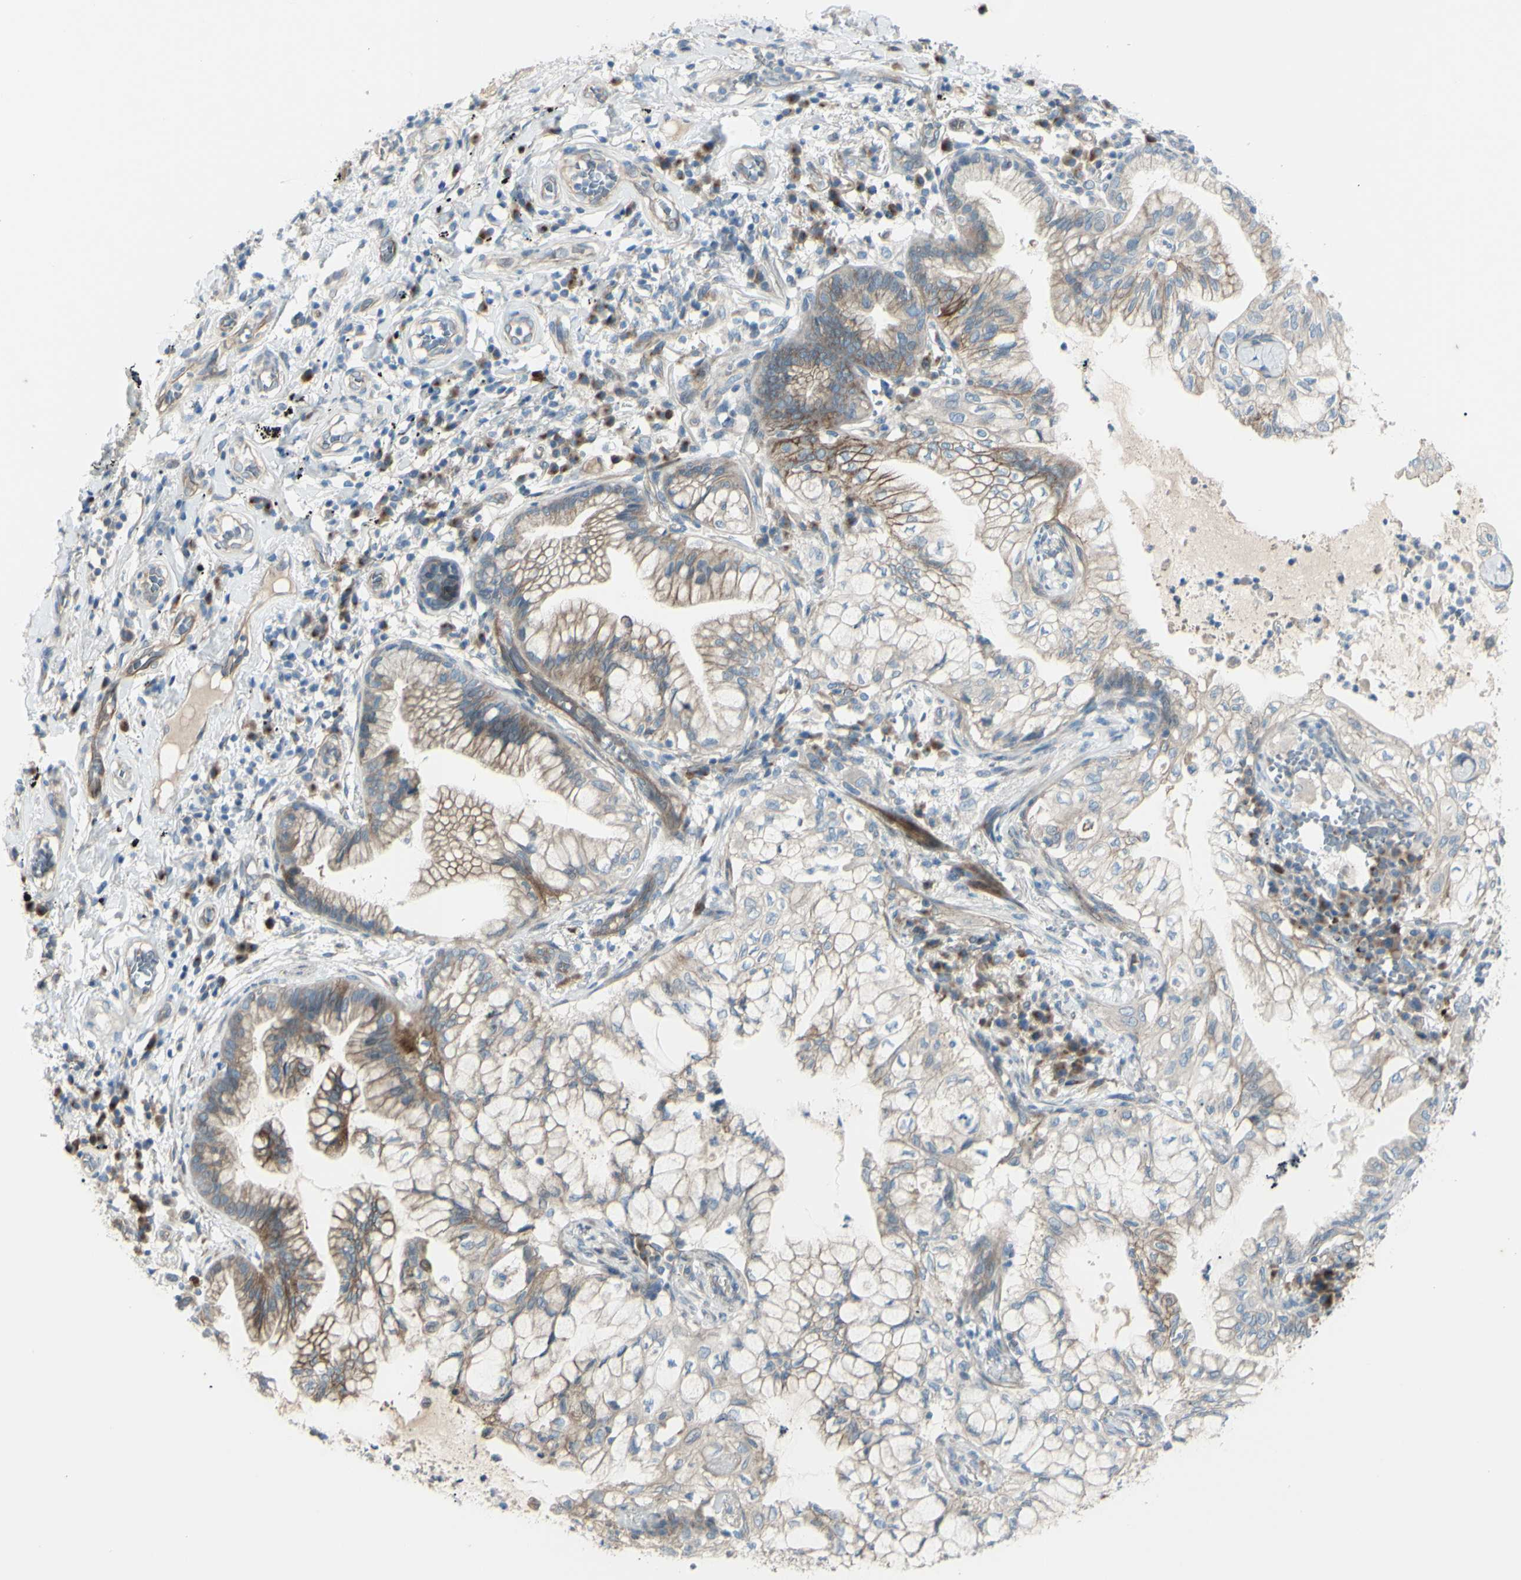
{"staining": {"intensity": "moderate", "quantity": ">75%", "location": "cytoplasmic/membranous"}, "tissue": "lung cancer", "cell_type": "Tumor cells", "image_type": "cancer", "snomed": [{"axis": "morphology", "description": "Adenocarcinoma, NOS"}, {"axis": "topography", "description": "Lung"}], "caption": "A medium amount of moderate cytoplasmic/membranous positivity is identified in about >75% of tumor cells in lung cancer tissue. The staining was performed using DAB (3,3'-diaminobenzidine), with brown indicating positive protein expression. Nuclei are stained blue with hematoxylin.", "gene": "LRRK1", "patient": {"sex": "female", "age": 70}}